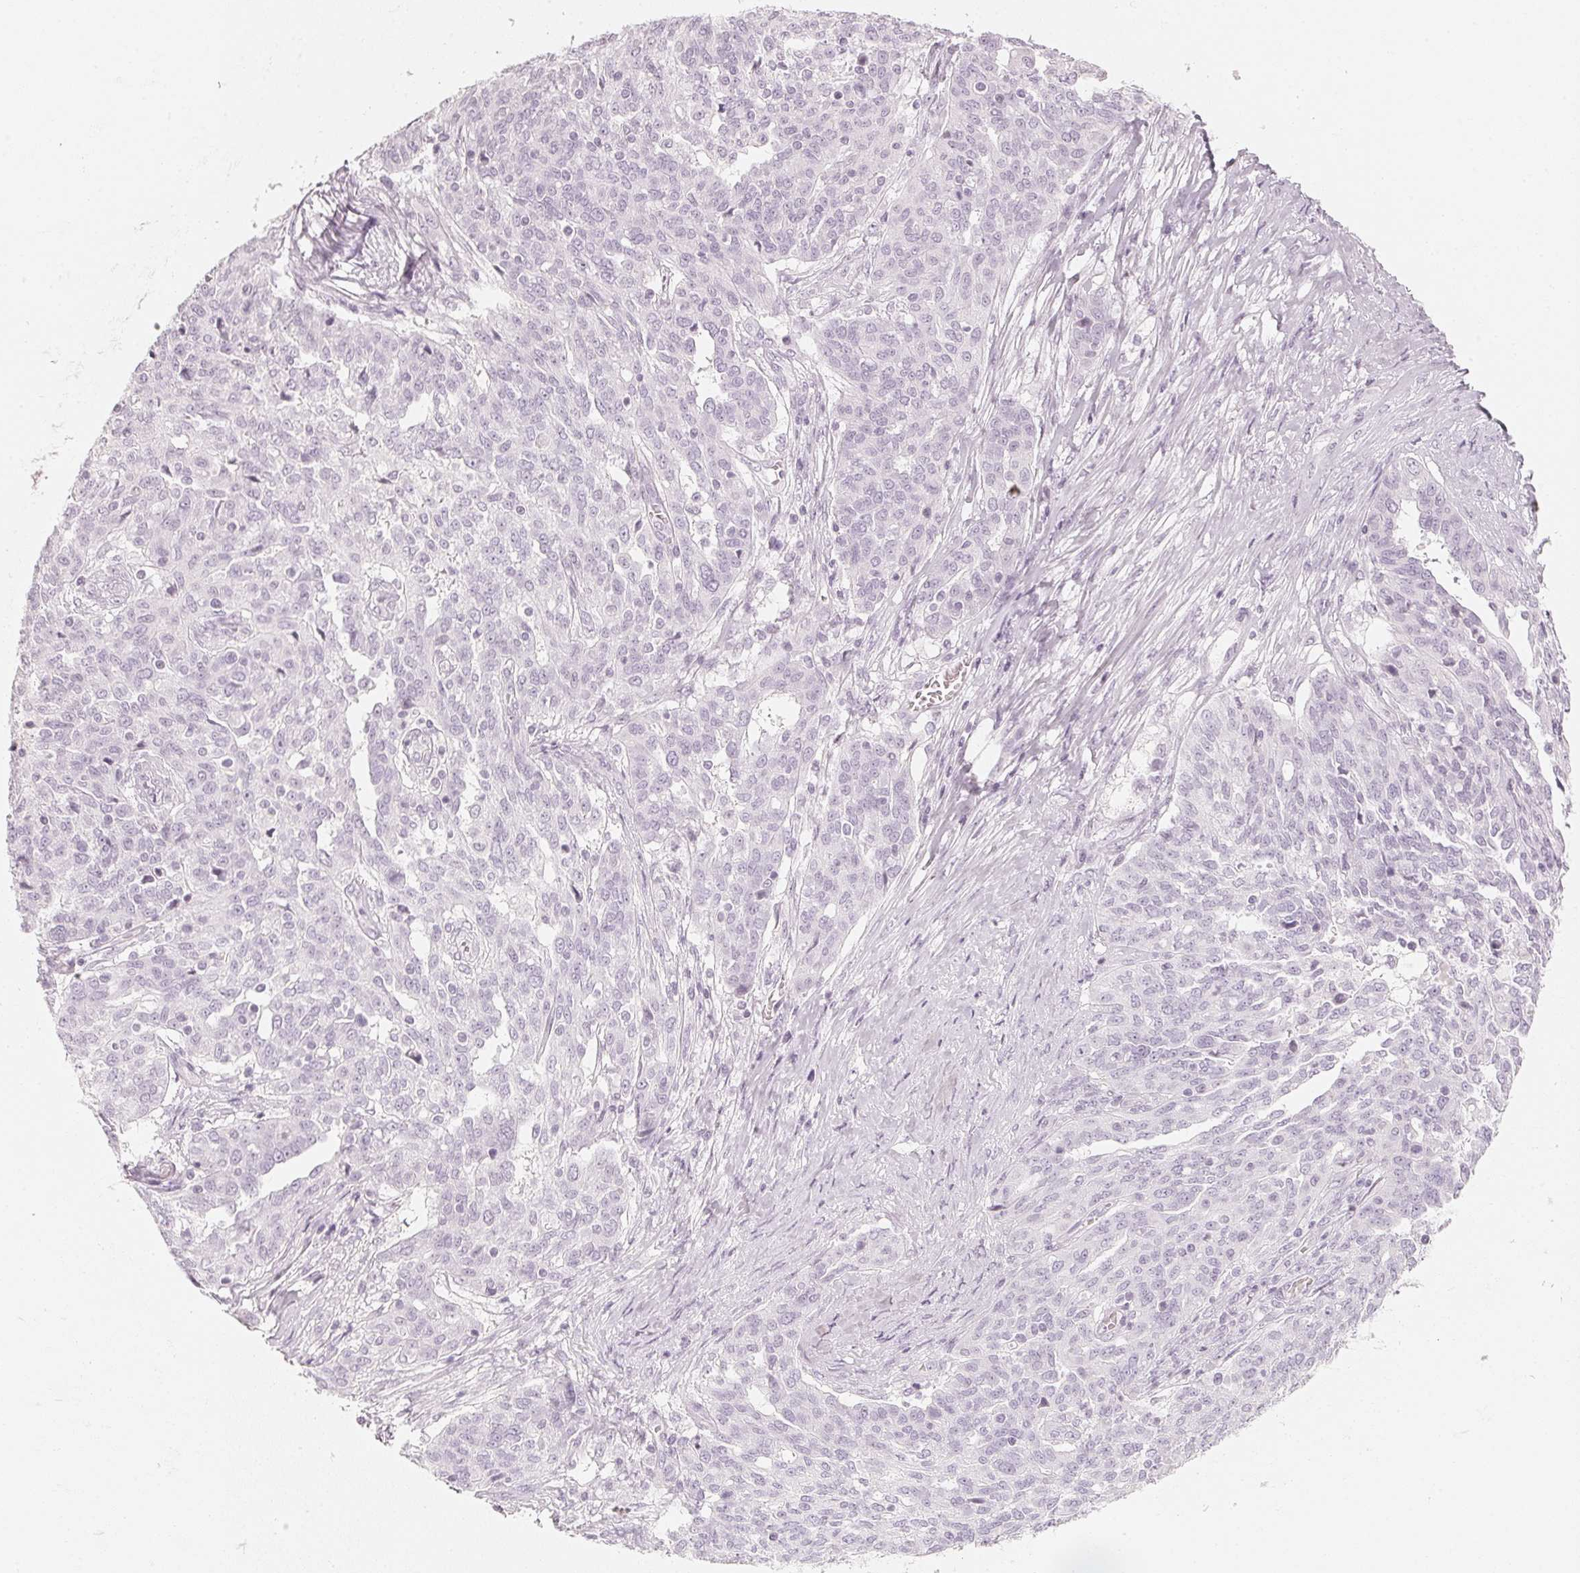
{"staining": {"intensity": "negative", "quantity": "none", "location": "none"}, "tissue": "ovarian cancer", "cell_type": "Tumor cells", "image_type": "cancer", "snomed": [{"axis": "morphology", "description": "Cystadenocarcinoma, serous, NOS"}, {"axis": "topography", "description": "Ovary"}], "caption": "Image shows no protein expression in tumor cells of ovarian serous cystadenocarcinoma tissue.", "gene": "SLC22A8", "patient": {"sex": "female", "age": 67}}